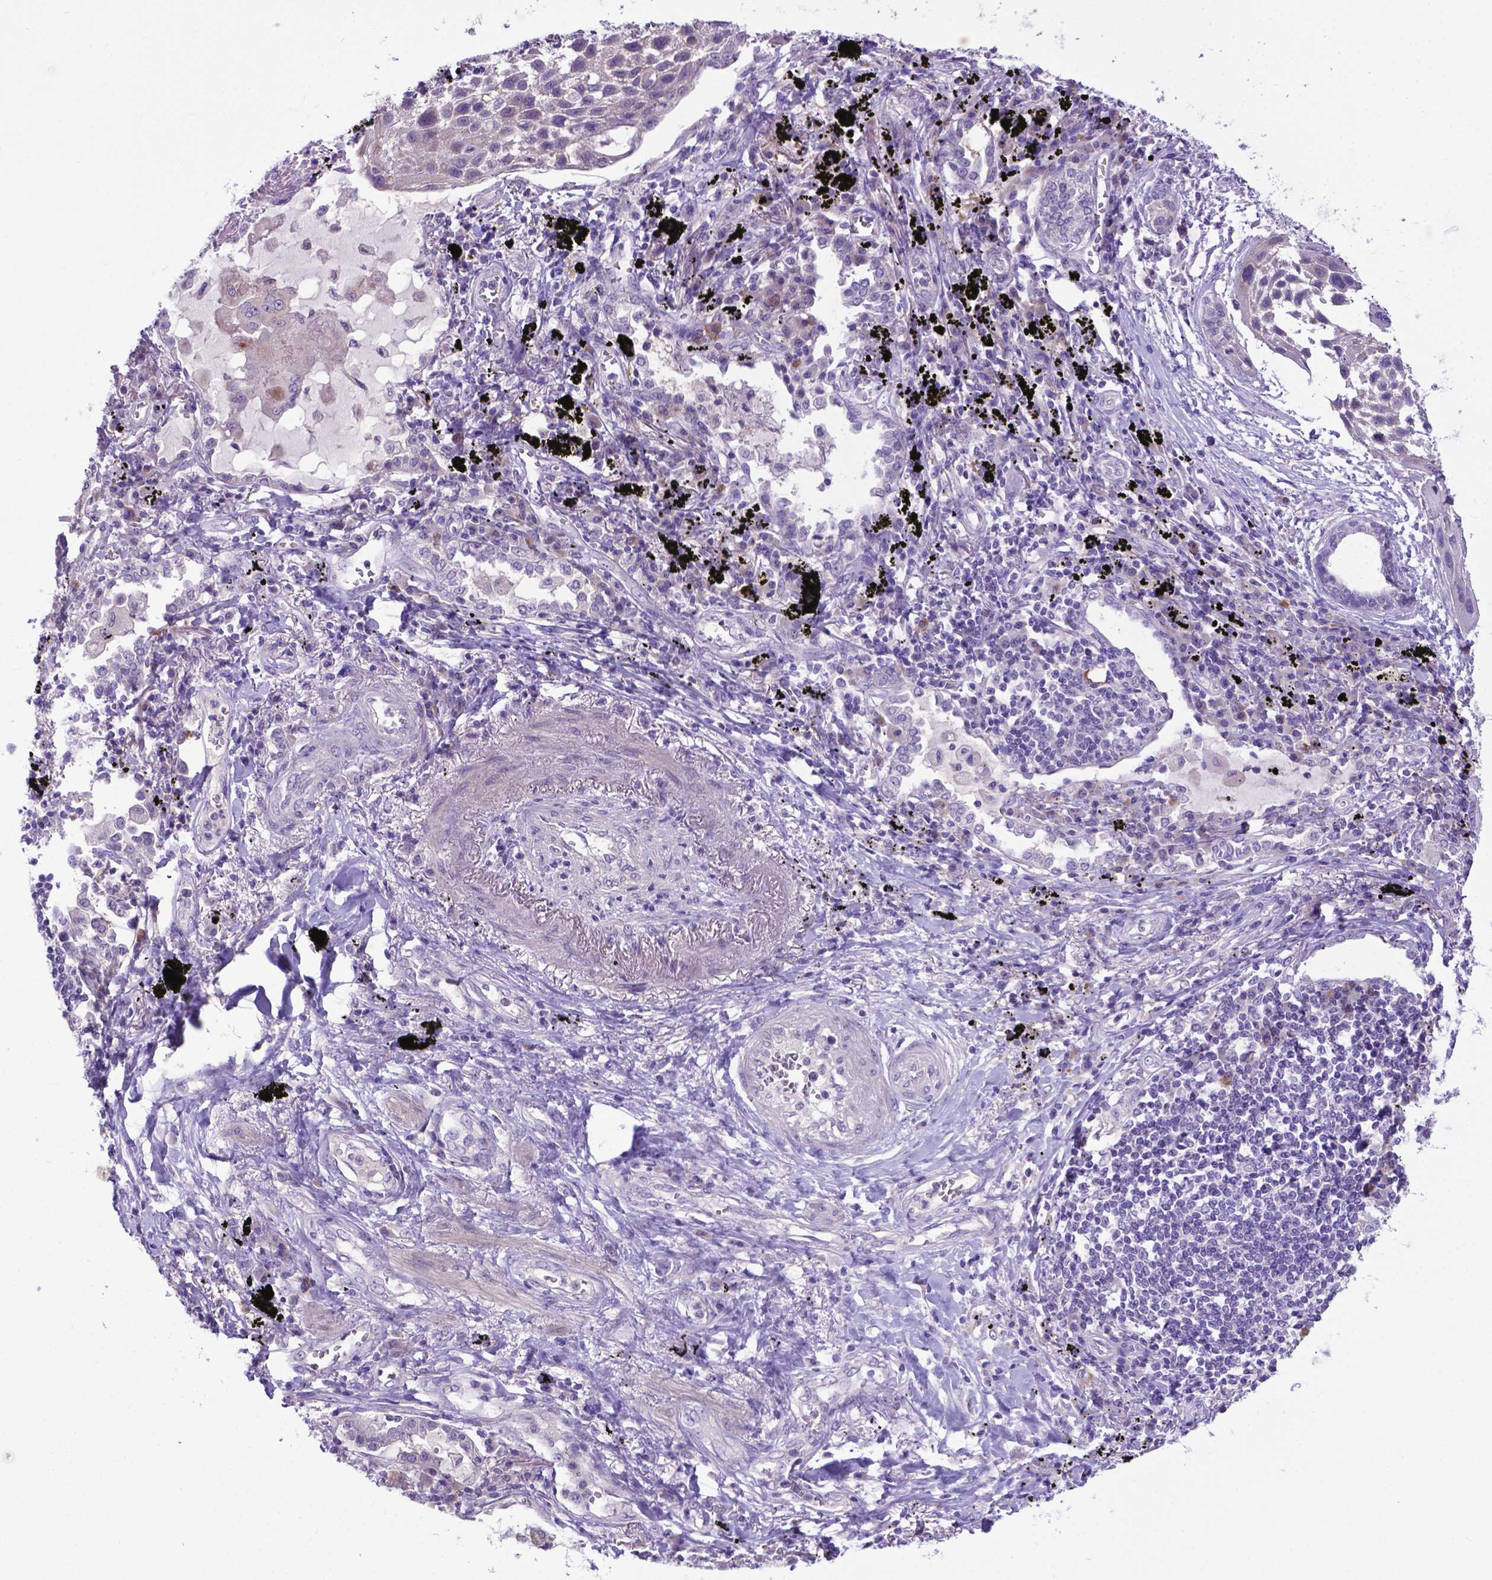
{"staining": {"intensity": "negative", "quantity": "none", "location": "none"}, "tissue": "lung cancer", "cell_type": "Tumor cells", "image_type": "cancer", "snomed": [{"axis": "morphology", "description": "Squamous cell carcinoma, NOS"}, {"axis": "topography", "description": "Lung"}], "caption": "Tumor cells are negative for brown protein staining in lung cancer (squamous cell carcinoma).", "gene": "ADRA2B", "patient": {"sex": "male", "age": 78}}